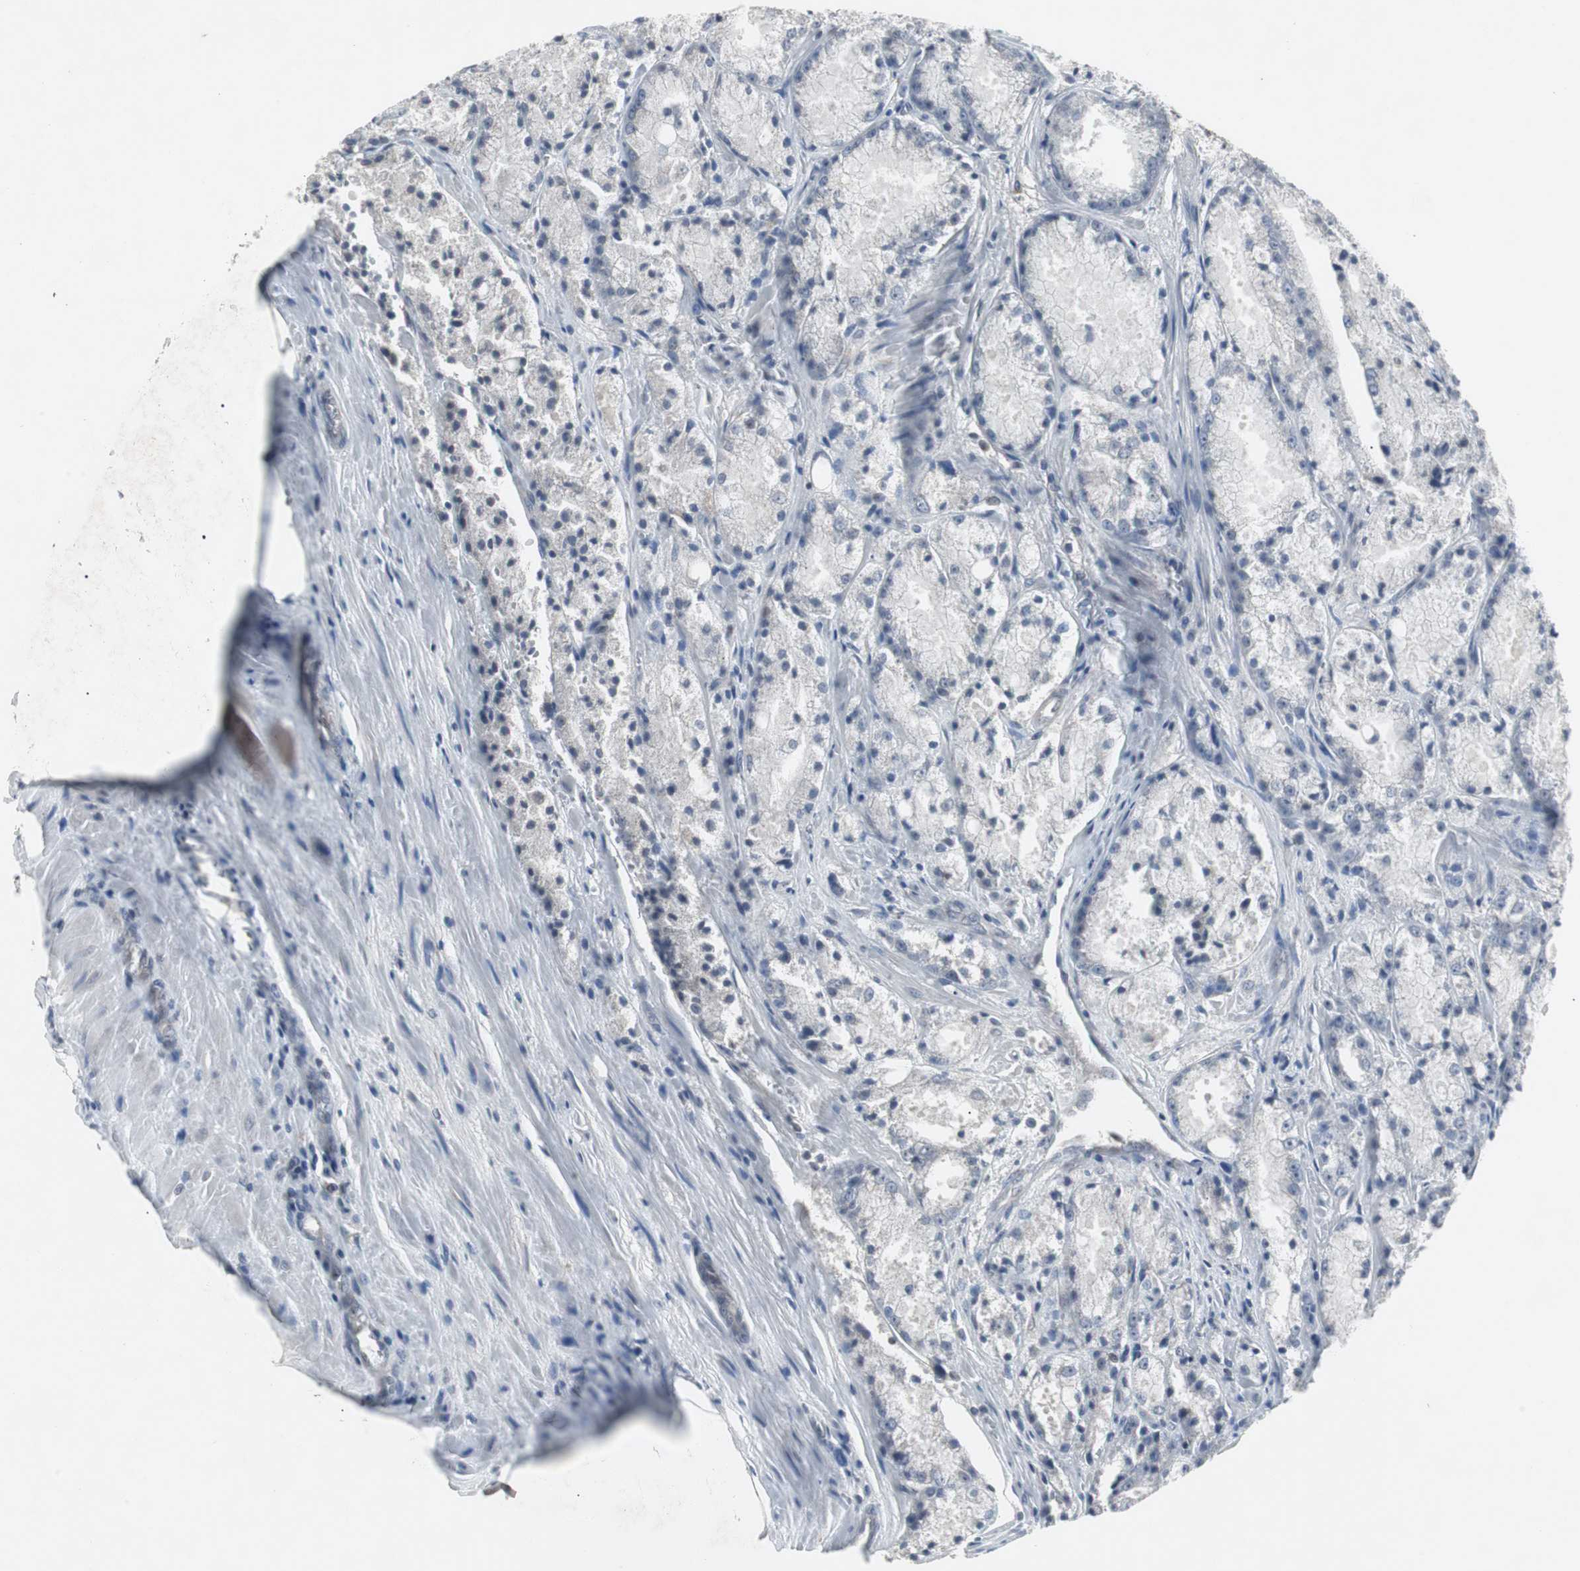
{"staining": {"intensity": "negative", "quantity": "none", "location": "none"}, "tissue": "prostate cancer", "cell_type": "Tumor cells", "image_type": "cancer", "snomed": [{"axis": "morphology", "description": "Adenocarcinoma, Low grade"}, {"axis": "topography", "description": "Prostate"}], "caption": "This is an immunohistochemistry histopathology image of adenocarcinoma (low-grade) (prostate). There is no expression in tumor cells.", "gene": "ZNF396", "patient": {"sex": "male", "age": 64}}